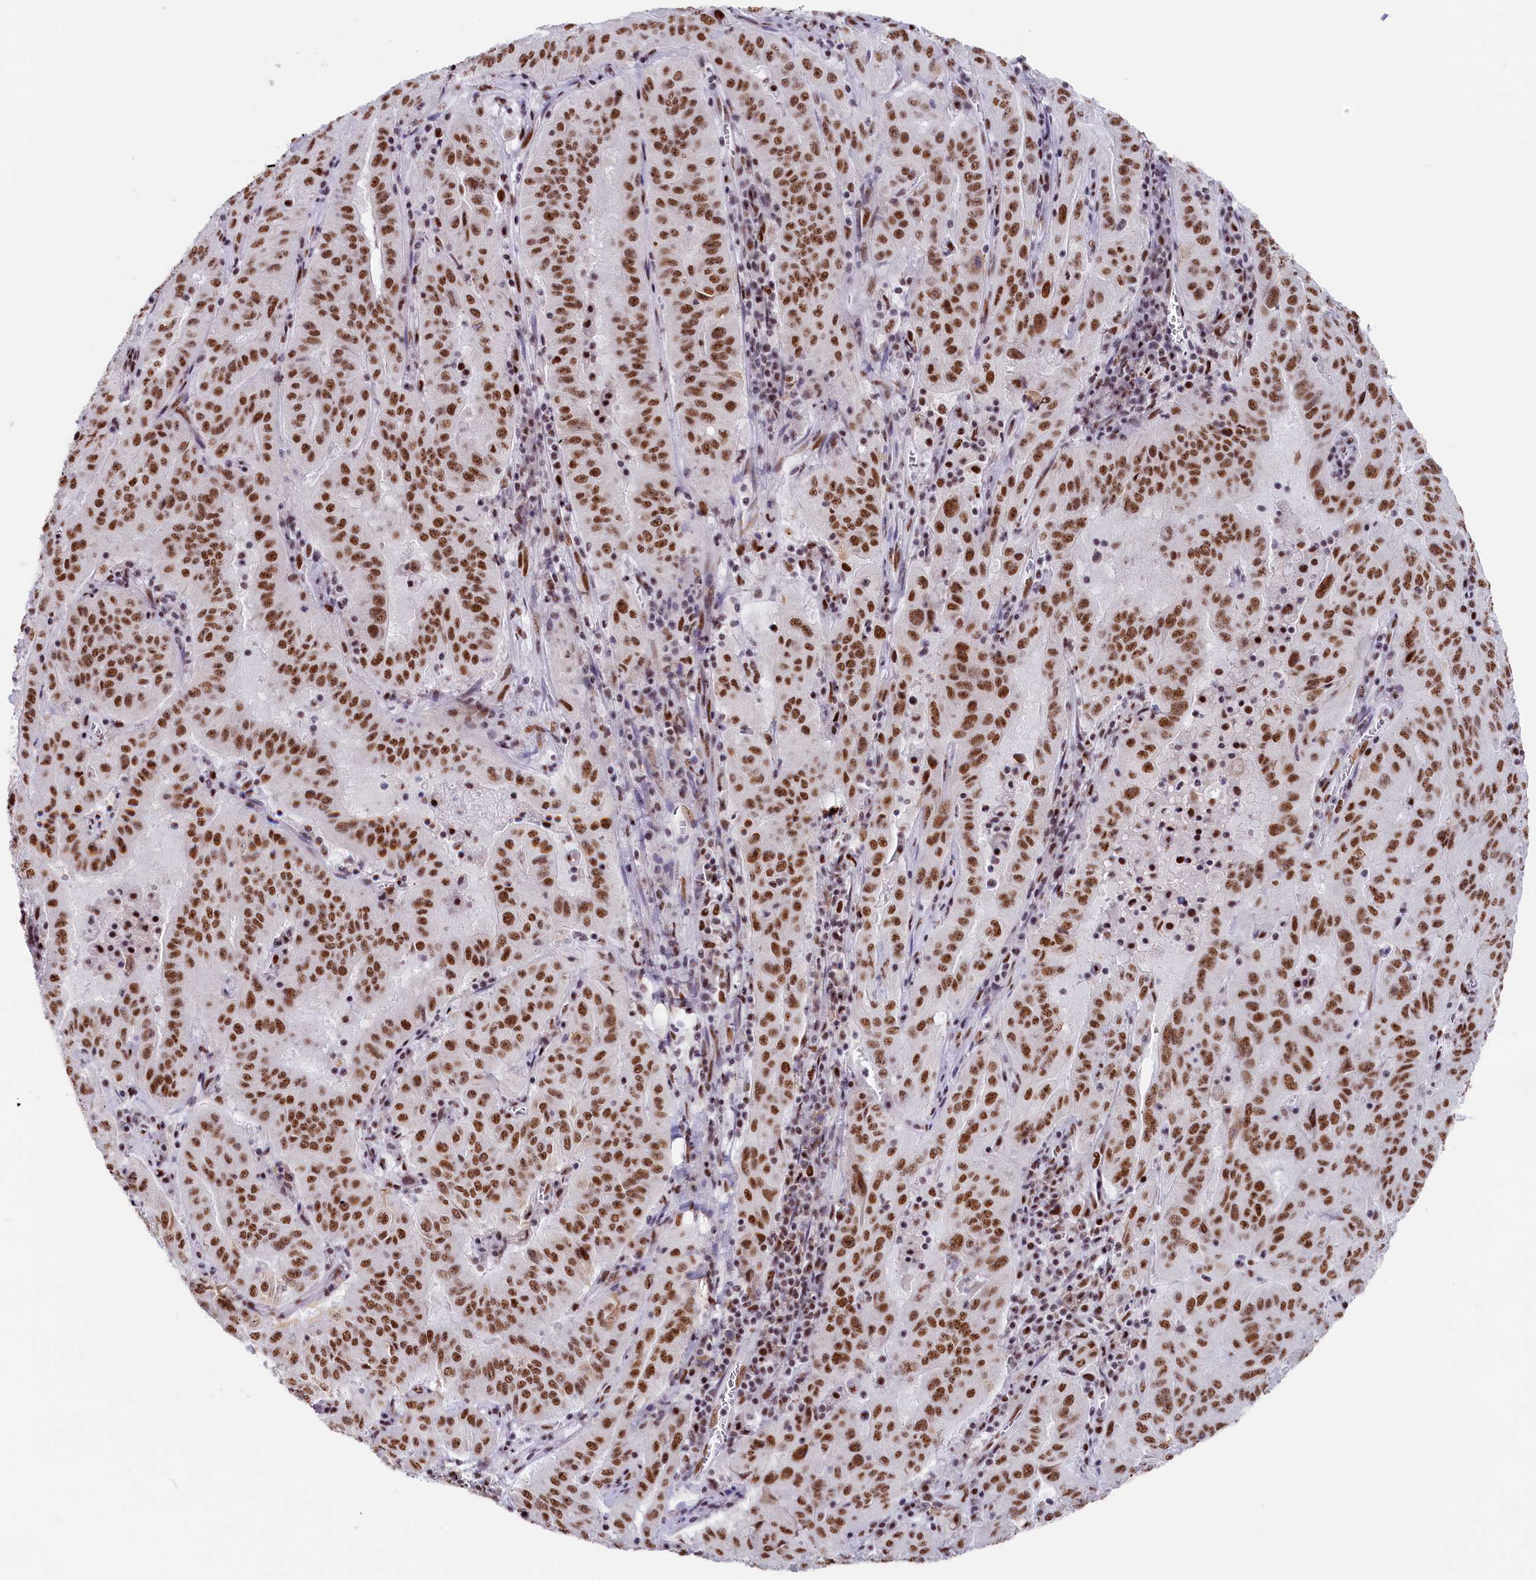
{"staining": {"intensity": "moderate", "quantity": ">75%", "location": "nuclear"}, "tissue": "pancreatic cancer", "cell_type": "Tumor cells", "image_type": "cancer", "snomed": [{"axis": "morphology", "description": "Adenocarcinoma, NOS"}, {"axis": "topography", "description": "Pancreas"}], "caption": "Pancreatic cancer (adenocarcinoma) tissue exhibits moderate nuclear positivity in about >75% of tumor cells, visualized by immunohistochemistry.", "gene": "SNRNP70", "patient": {"sex": "male", "age": 63}}